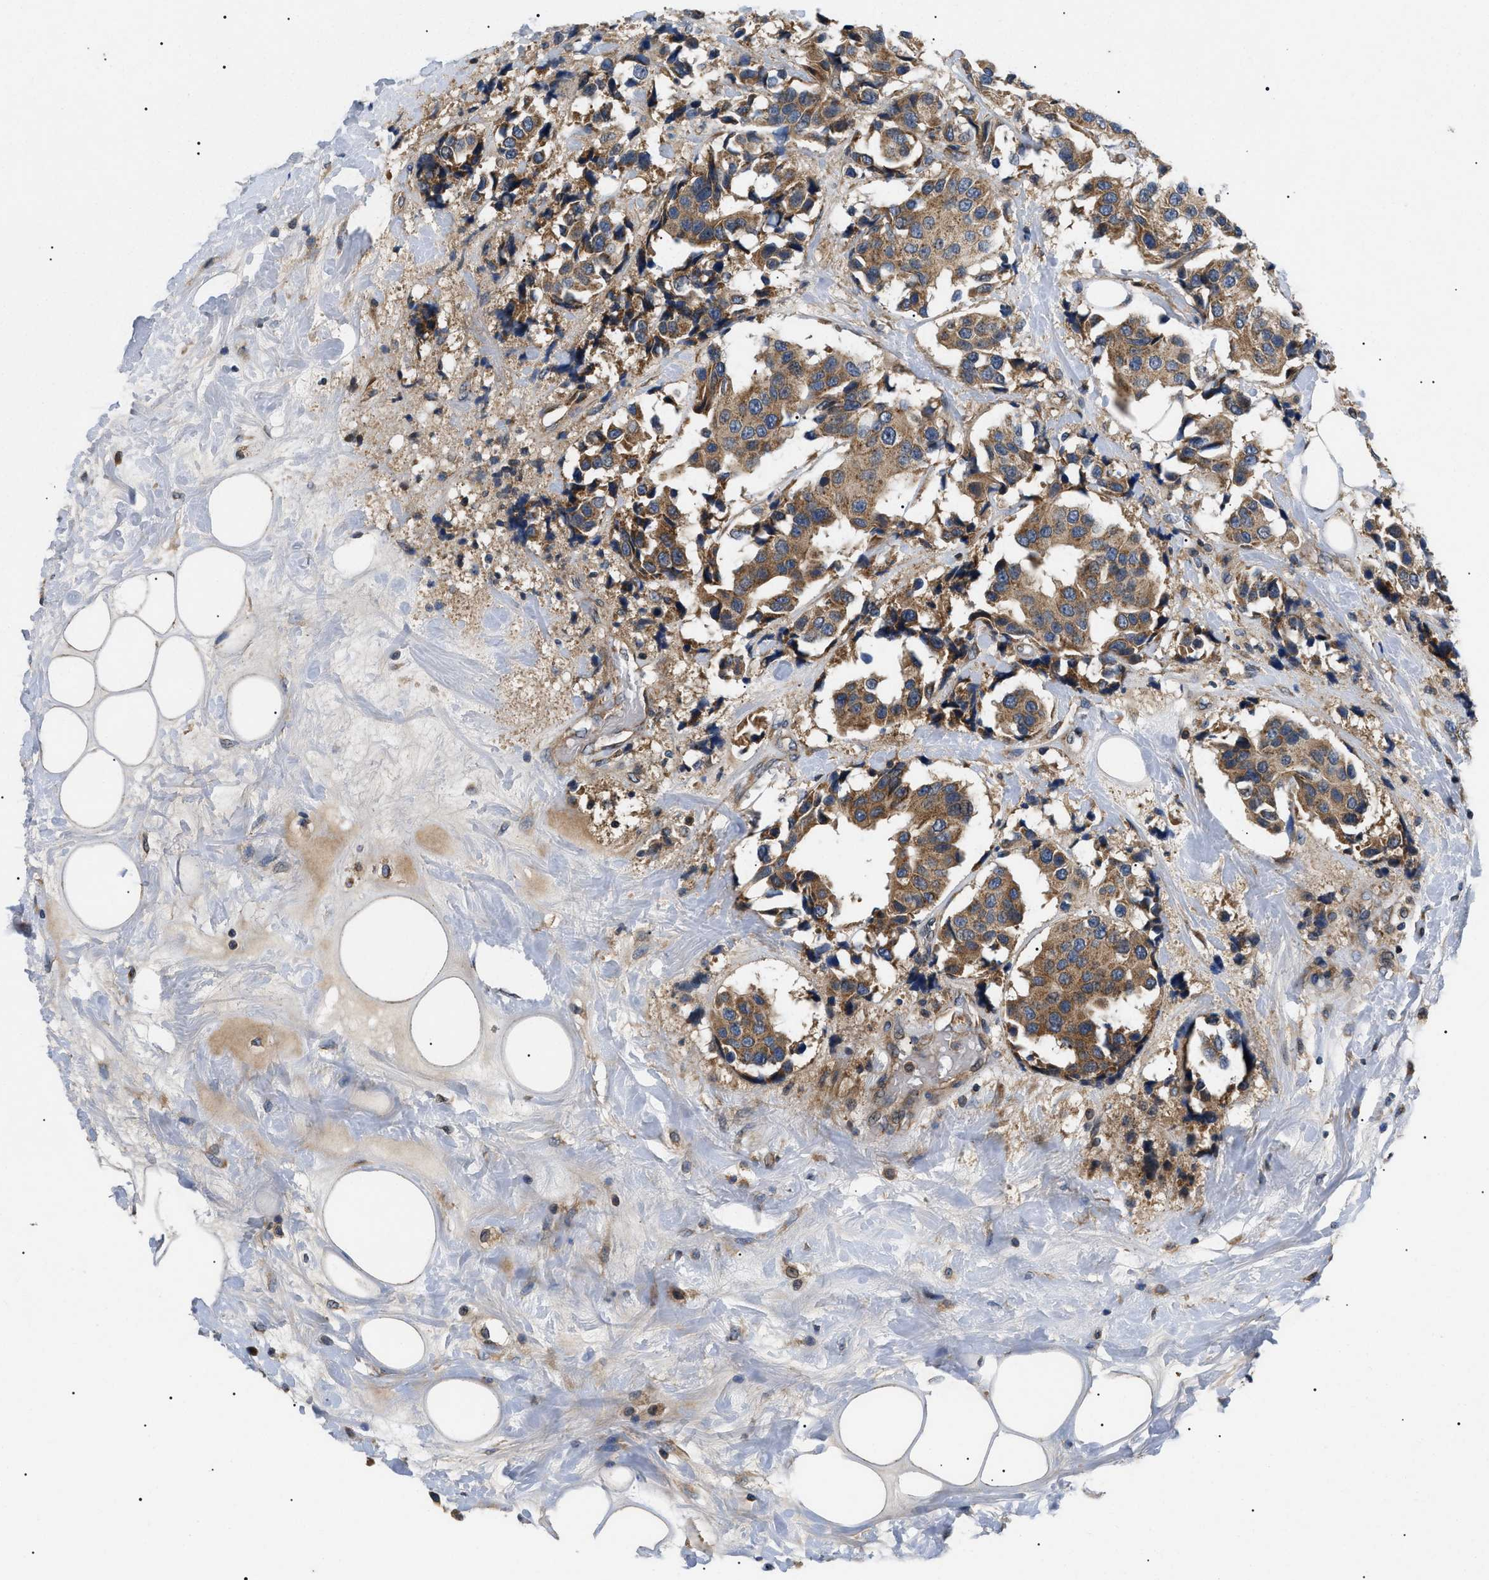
{"staining": {"intensity": "moderate", "quantity": ">75%", "location": "cytoplasmic/membranous"}, "tissue": "breast cancer", "cell_type": "Tumor cells", "image_type": "cancer", "snomed": [{"axis": "morphology", "description": "Normal tissue, NOS"}, {"axis": "morphology", "description": "Duct carcinoma"}, {"axis": "topography", "description": "Breast"}], "caption": "Moderate cytoplasmic/membranous protein positivity is identified in about >75% of tumor cells in breast cancer.", "gene": "PPM1B", "patient": {"sex": "female", "age": 39}}